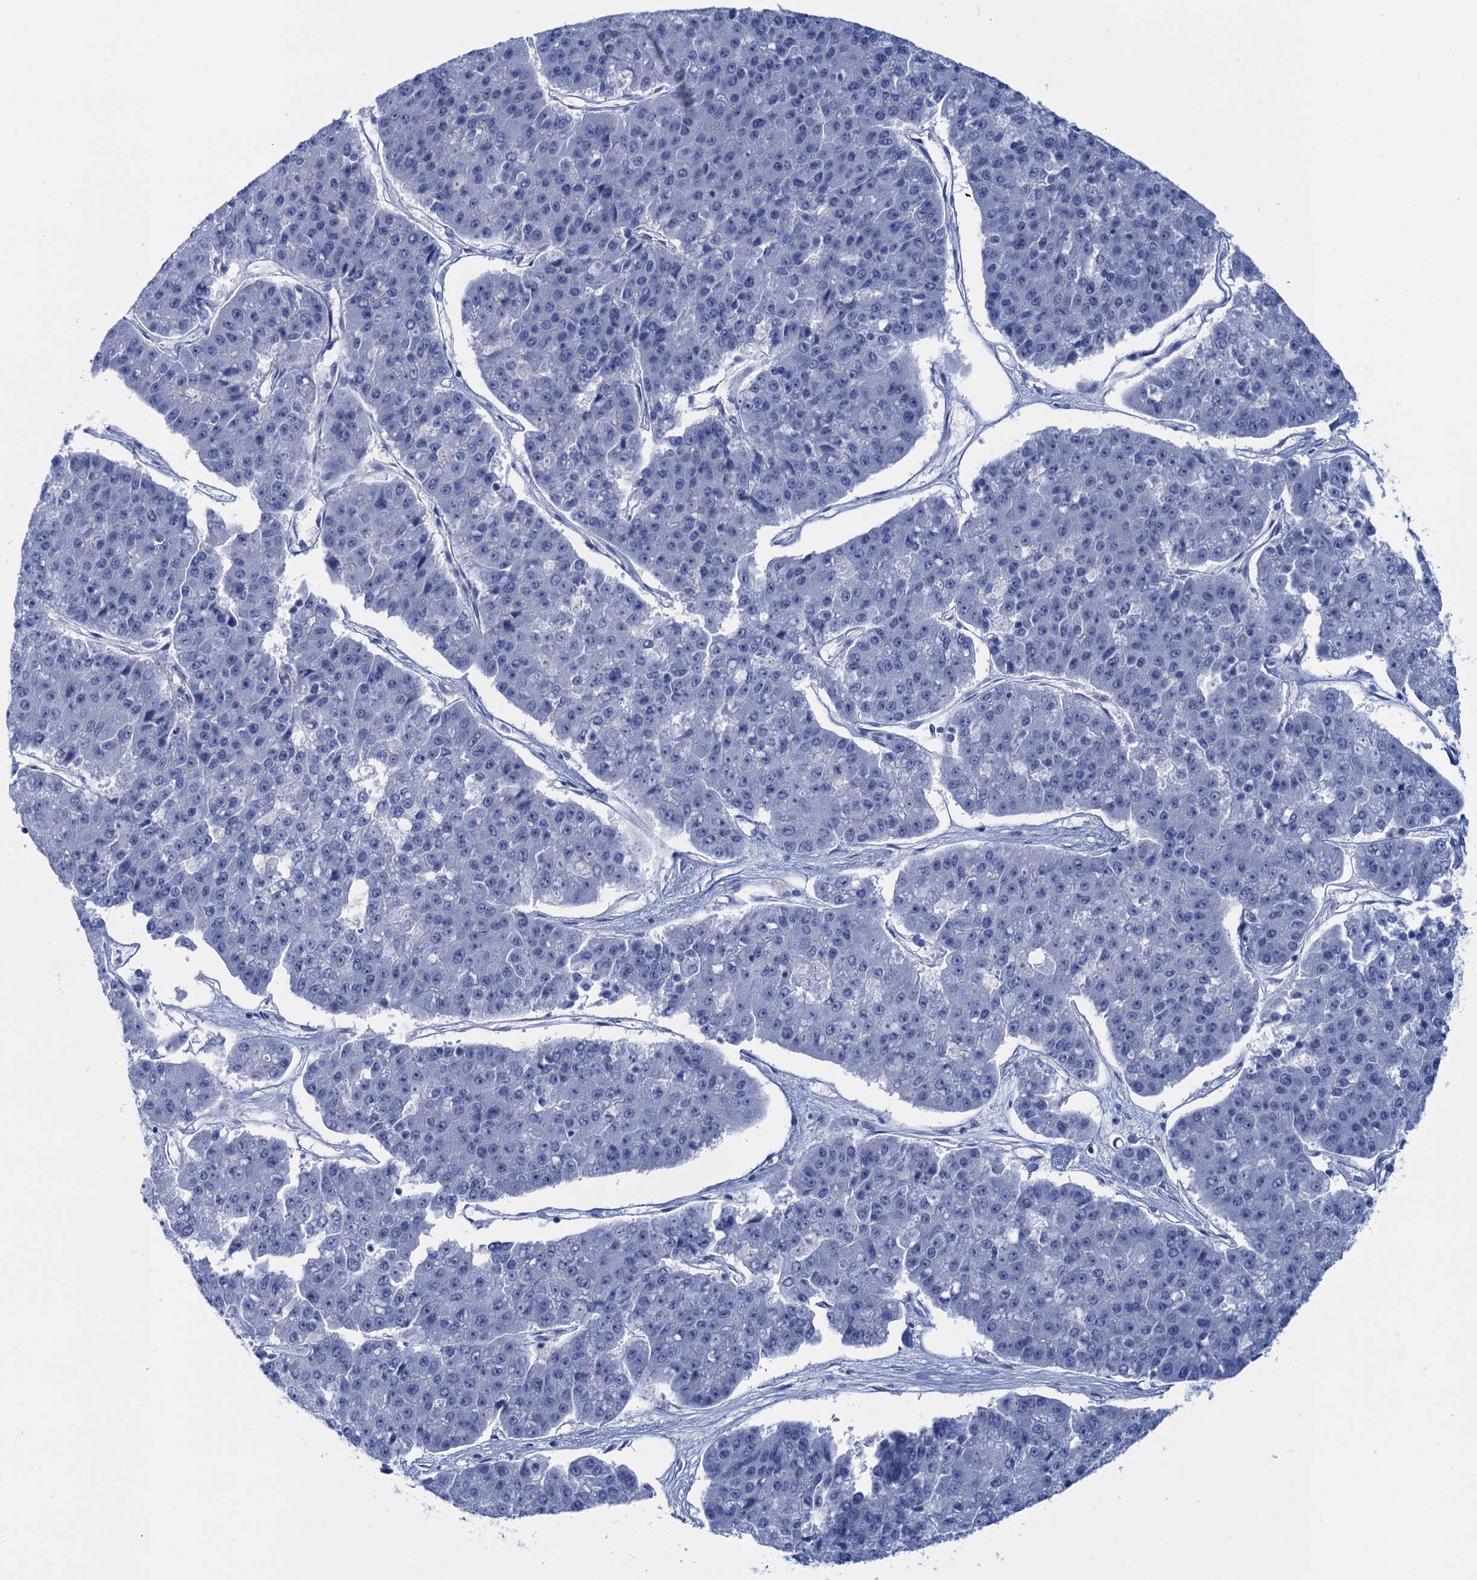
{"staining": {"intensity": "negative", "quantity": "none", "location": "none"}, "tissue": "pancreatic cancer", "cell_type": "Tumor cells", "image_type": "cancer", "snomed": [{"axis": "morphology", "description": "Adenocarcinoma, NOS"}, {"axis": "topography", "description": "Pancreas"}], "caption": "This is an IHC histopathology image of pancreatic adenocarcinoma. There is no positivity in tumor cells.", "gene": "CALML5", "patient": {"sex": "male", "age": 50}}